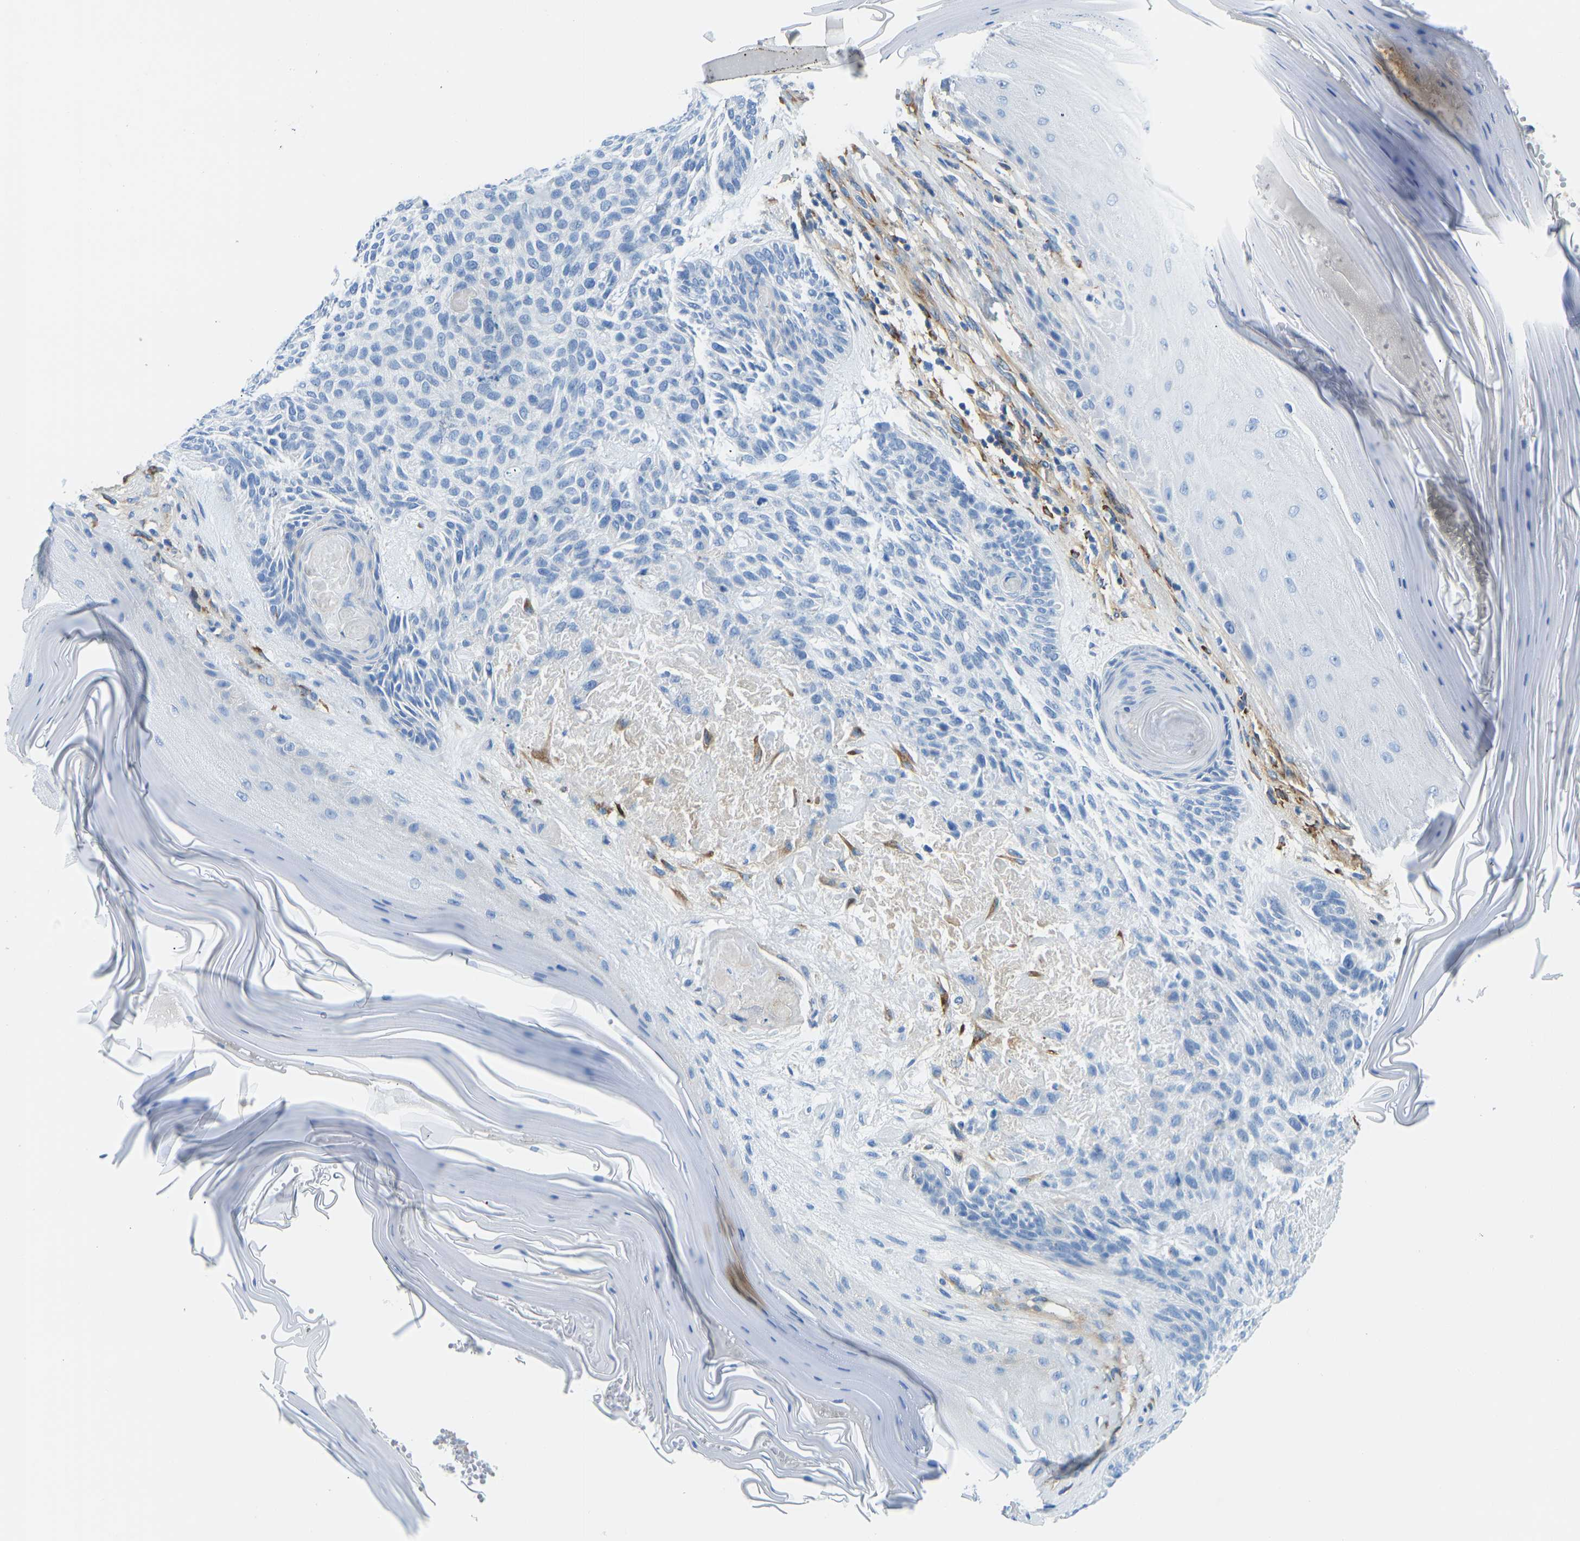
{"staining": {"intensity": "negative", "quantity": "none", "location": "none"}, "tissue": "skin cancer", "cell_type": "Tumor cells", "image_type": "cancer", "snomed": [{"axis": "morphology", "description": "Basal cell carcinoma"}, {"axis": "topography", "description": "Skin"}], "caption": "This is an IHC photomicrograph of skin cancer (basal cell carcinoma). There is no staining in tumor cells.", "gene": "COL15A1", "patient": {"sex": "male", "age": 55}}